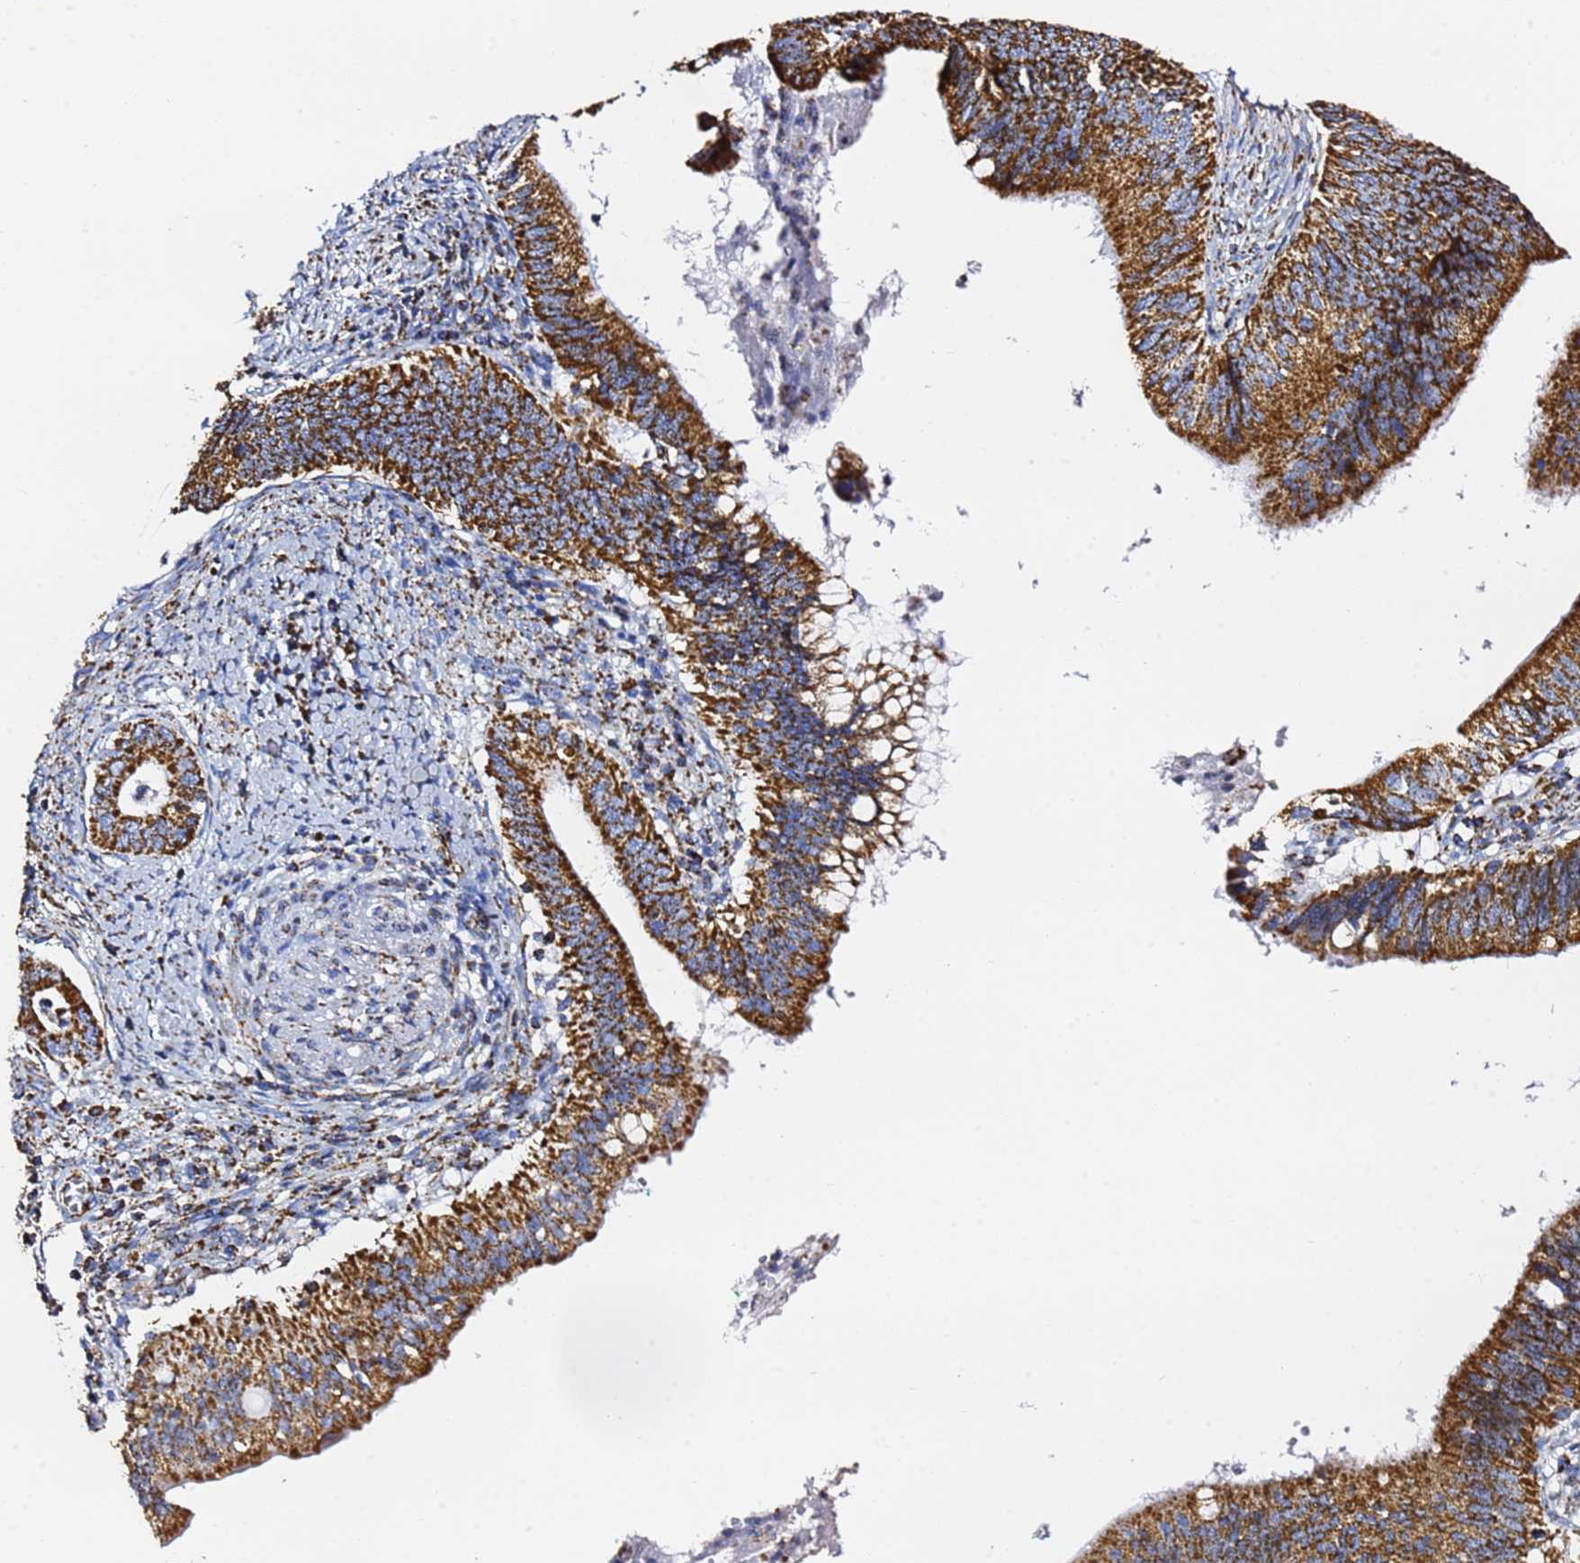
{"staining": {"intensity": "strong", "quantity": ">75%", "location": "cytoplasmic/membranous"}, "tissue": "cervical cancer", "cell_type": "Tumor cells", "image_type": "cancer", "snomed": [{"axis": "morphology", "description": "Adenocarcinoma, NOS"}, {"axis": "topography", "description": "Cervix"}], "caption": "Immunohistochemistry image of cervical adenocarcinoma stained for a protein (brown), which displays high levels of strong cytoplasmic/membranous staining in approximately >75% of tumor cells.", "gene": "PHB2", "patient": {"sex": "female", "age": 42}}